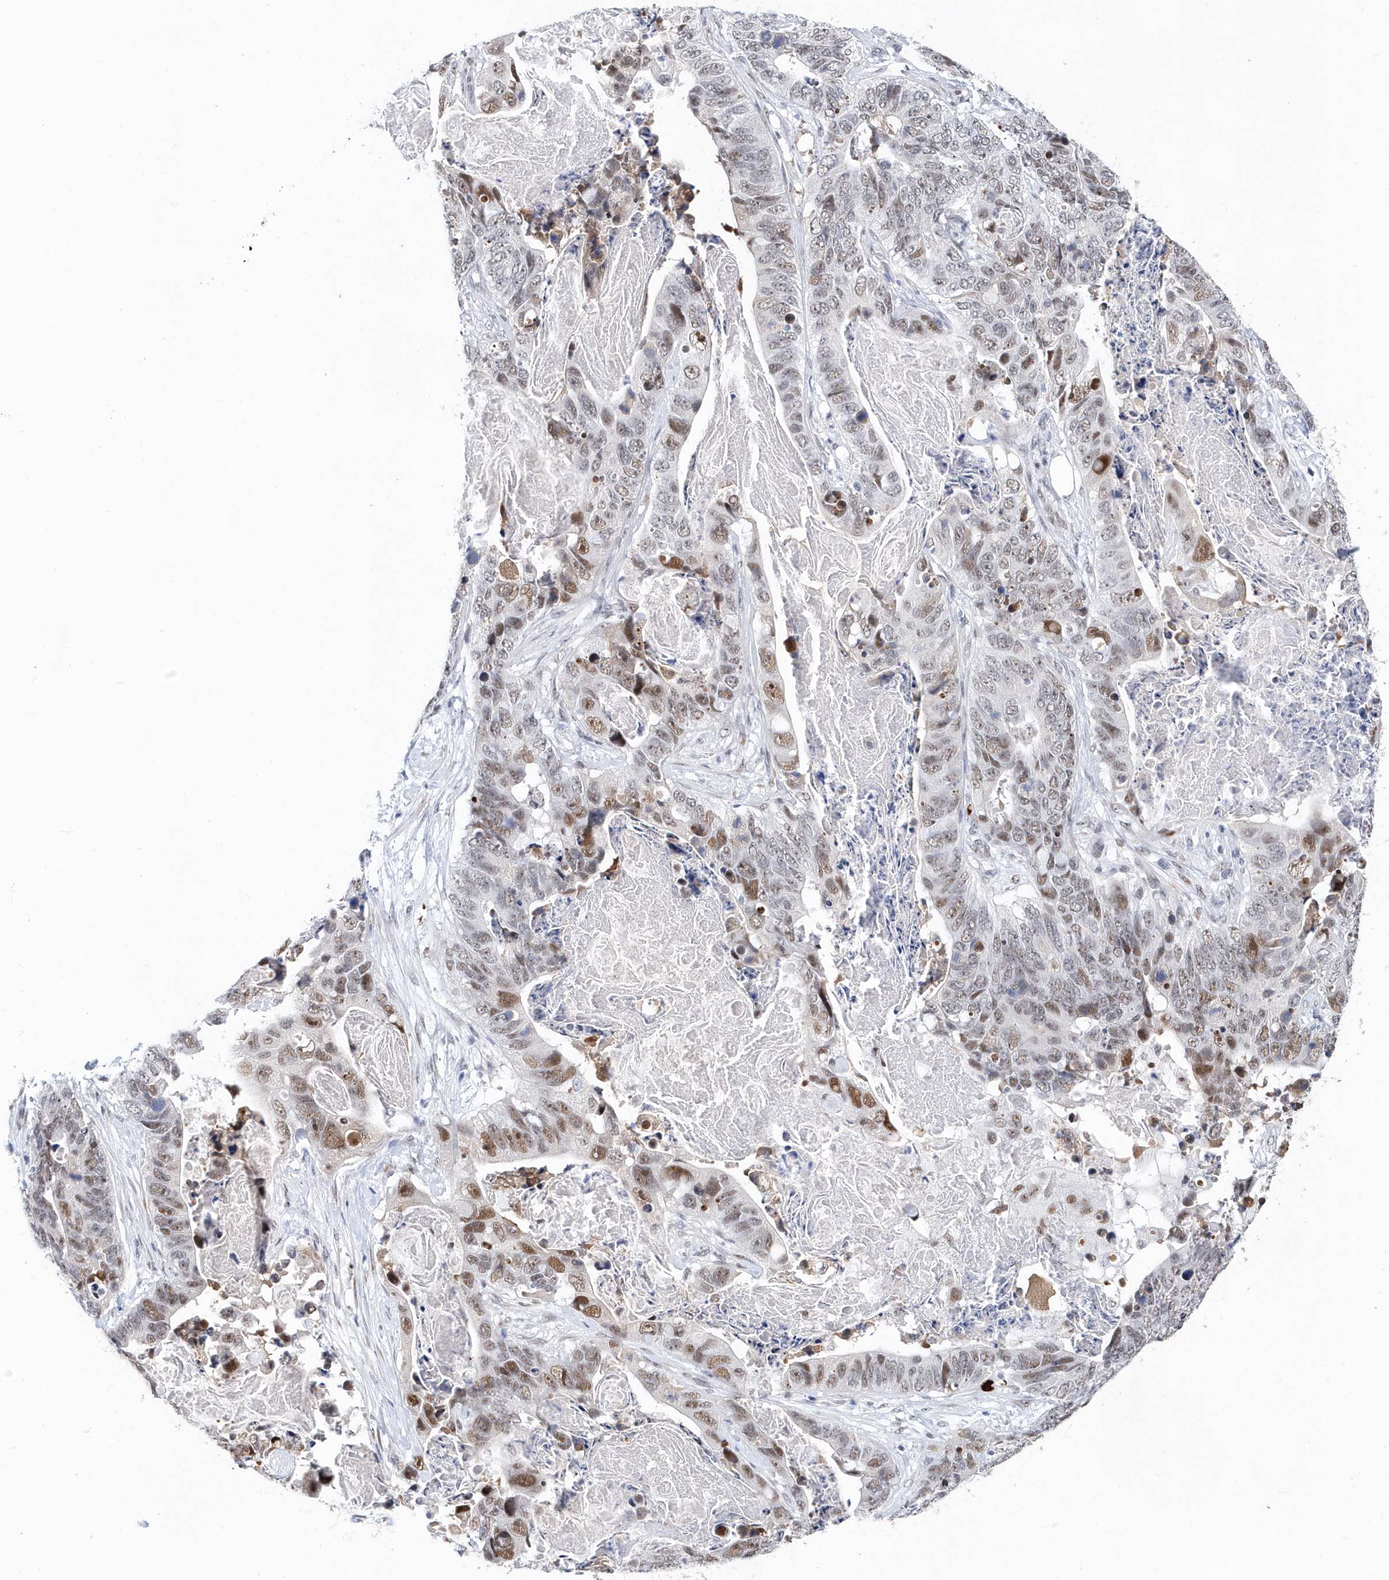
{"staining": {"intensity": "moderate", "quantity": "25%-75%", "location": "nuclear"}, "tissue": "stomach cancer", "cell_type": "Tumor cells", "image_type": "cancer", "snomed": [{"axis": "morphology", "description": "Adenocarcinoma, NOS"}, {"axis": "topography", "description": "Stomach"}], "caption": "IHC (DAB (3,3'-diaminobenzidine)) staining of stomach cancer displays moderate nuclear protein expression in approximately 25%-75% of tumor cells. Using DAB (brown) and hematoxylin (blue) stains, captured at high magnification using brightfield microscopy.", "gene": "RPP30", "patient": {"sex": "female", "age": 89}}